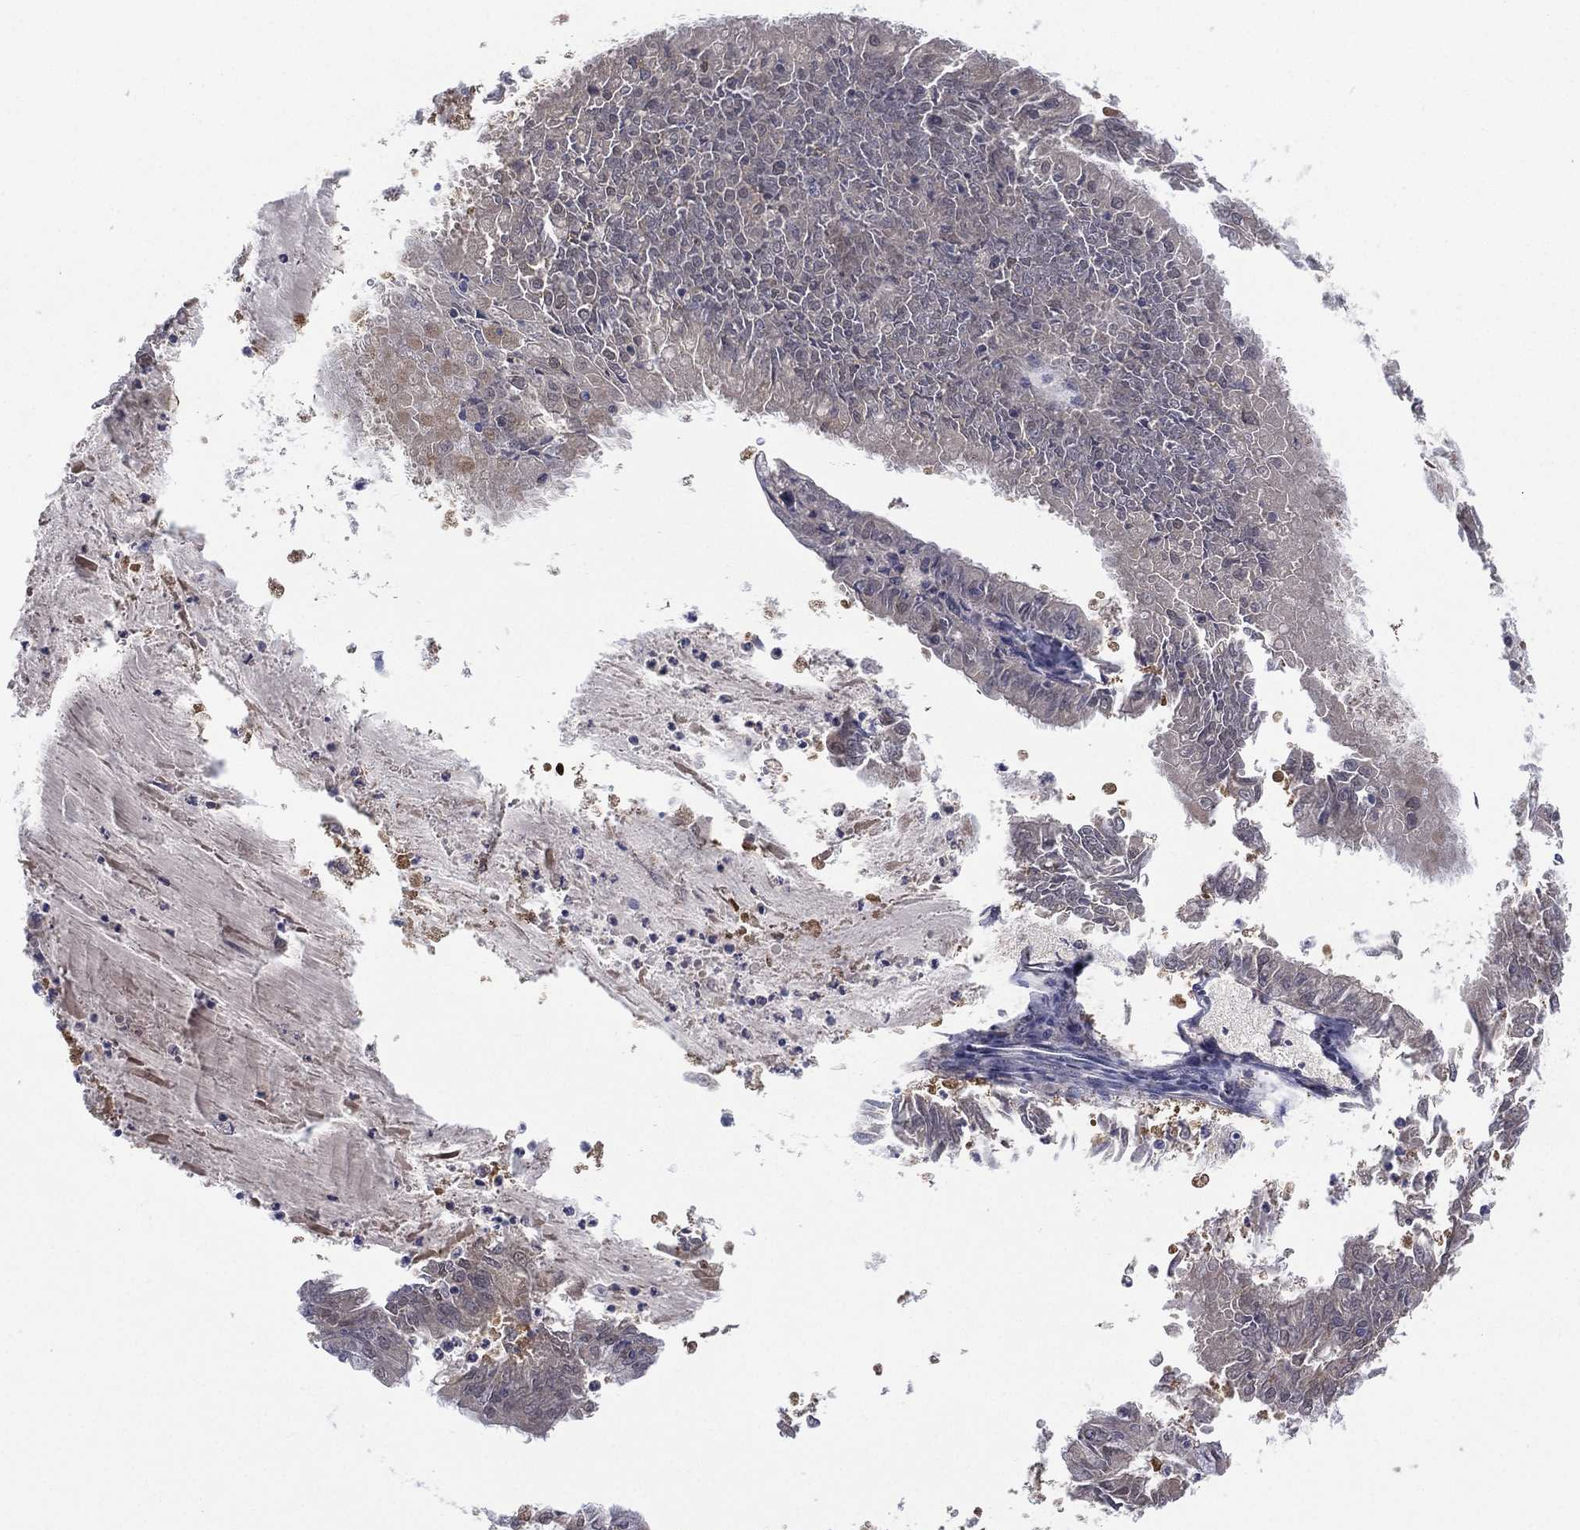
{"staining": {"intensity": "negative", "quantity": "none", "location": "none"}, "tissue": "endometrial cancer", "cell_type": "Tumor cells", "image_type": "cancer", "snomed": [{"axis": "morphology", "description": "Adenocarcinoma, NOS"}, {"axis": "topography", "description": "Endometrium"}], "caption": "Immunohistochemistry of endometrial cancer shows no positivity in tumor cells.", "gene": "DDAH1", "patient": {"sex": "female", "age": 57}}